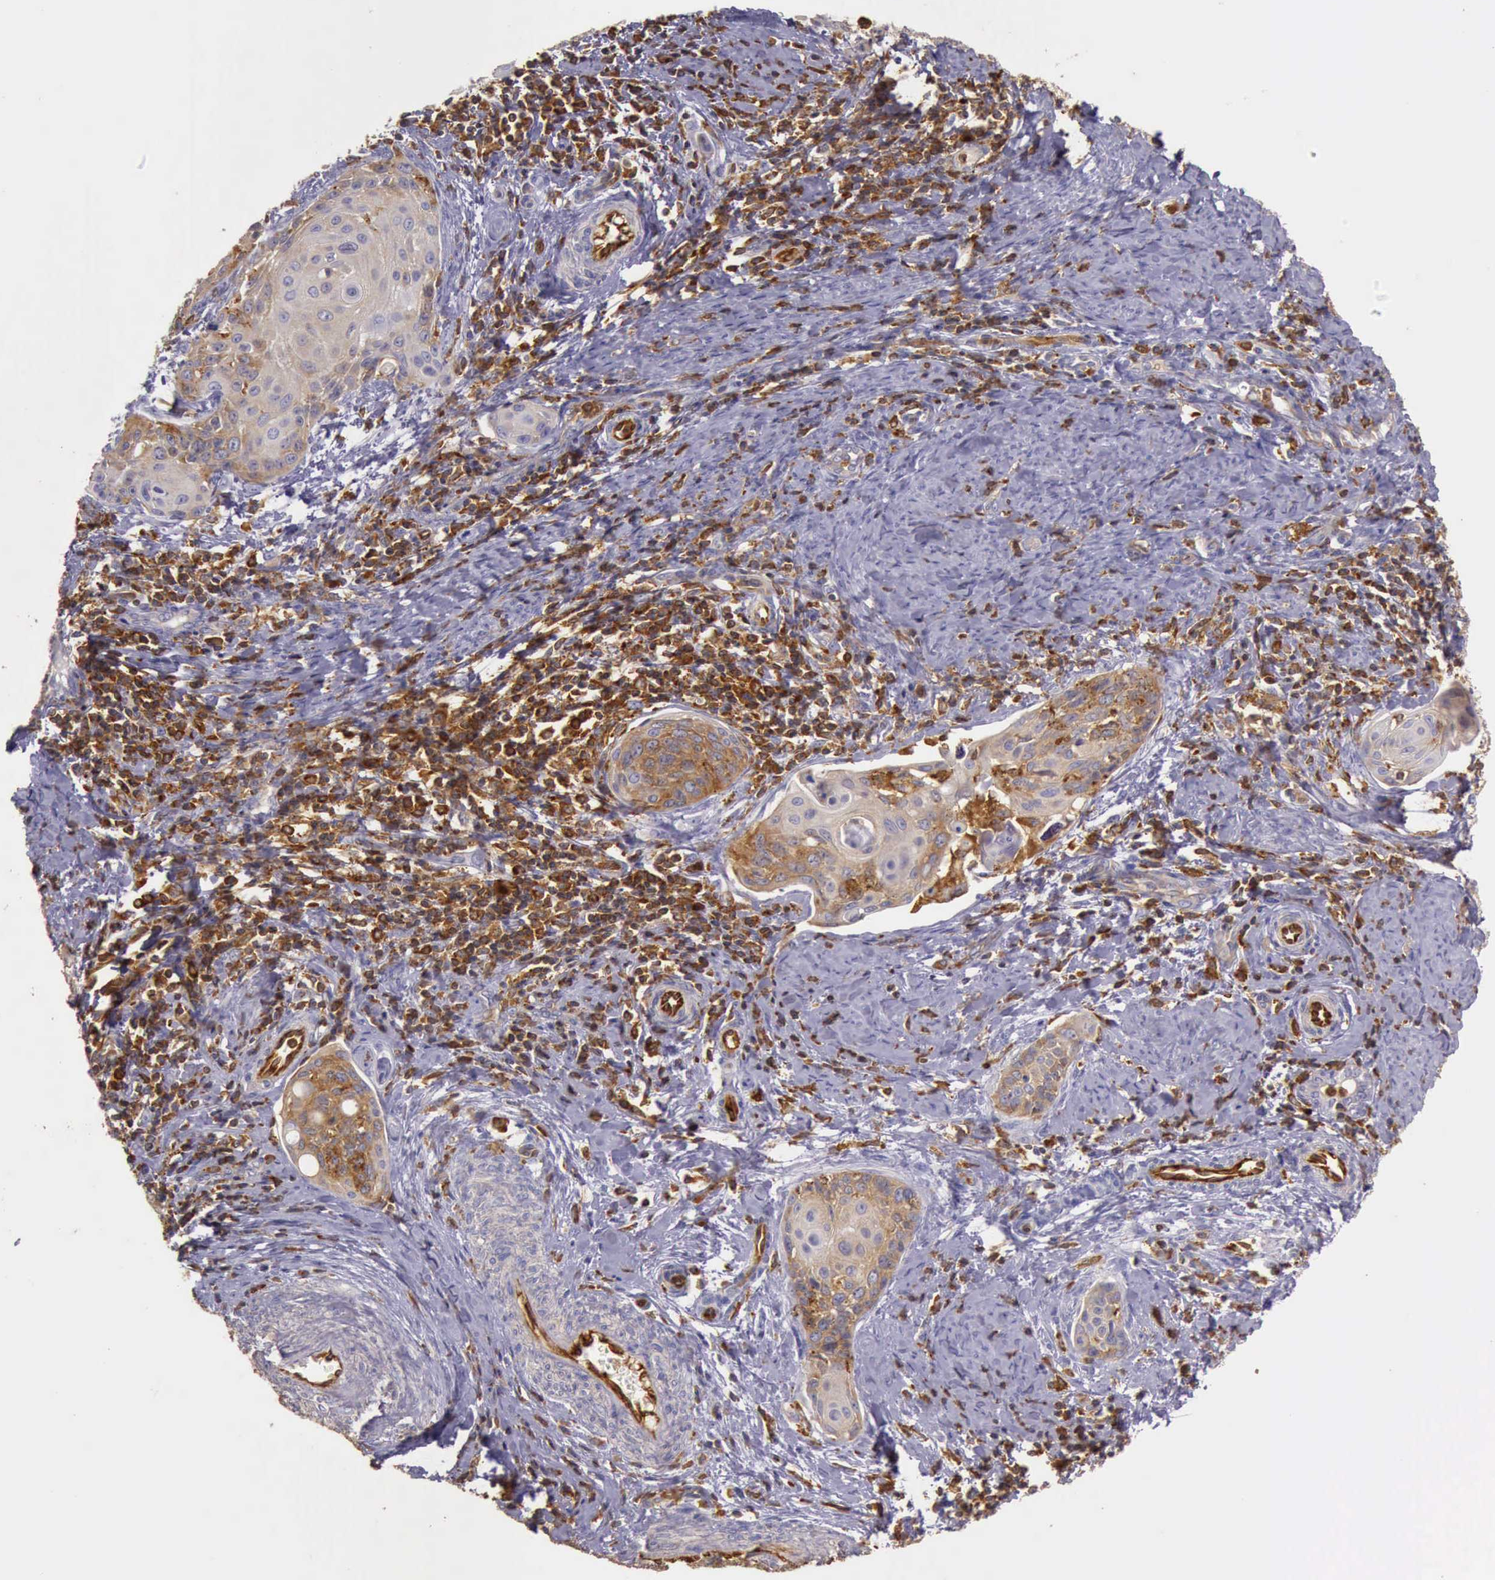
{"staining": {"intensity": "moderate", "quantity": ">75%", "location": "cytoplasmic/membranous"}, "tissue": "cervical cancer", "cell_type": "Tumor cells", "image_type": "cancer", "snomed": [{"axis": "morphology", "description": "Squamous cell carcinoma, NOS"}, {"axis": "topography", "description": "Cervix"}], "caption": "A brown stain shows moderate cytoplasmic/membranous positivity of a protein in human cervical squamous cell carcinoma tumor cells. (DAB = brown stain, brightfield microscopy at high magnification).", "gene": "ARHGAP4", "patient": {"sex": "female", "age": 33}}